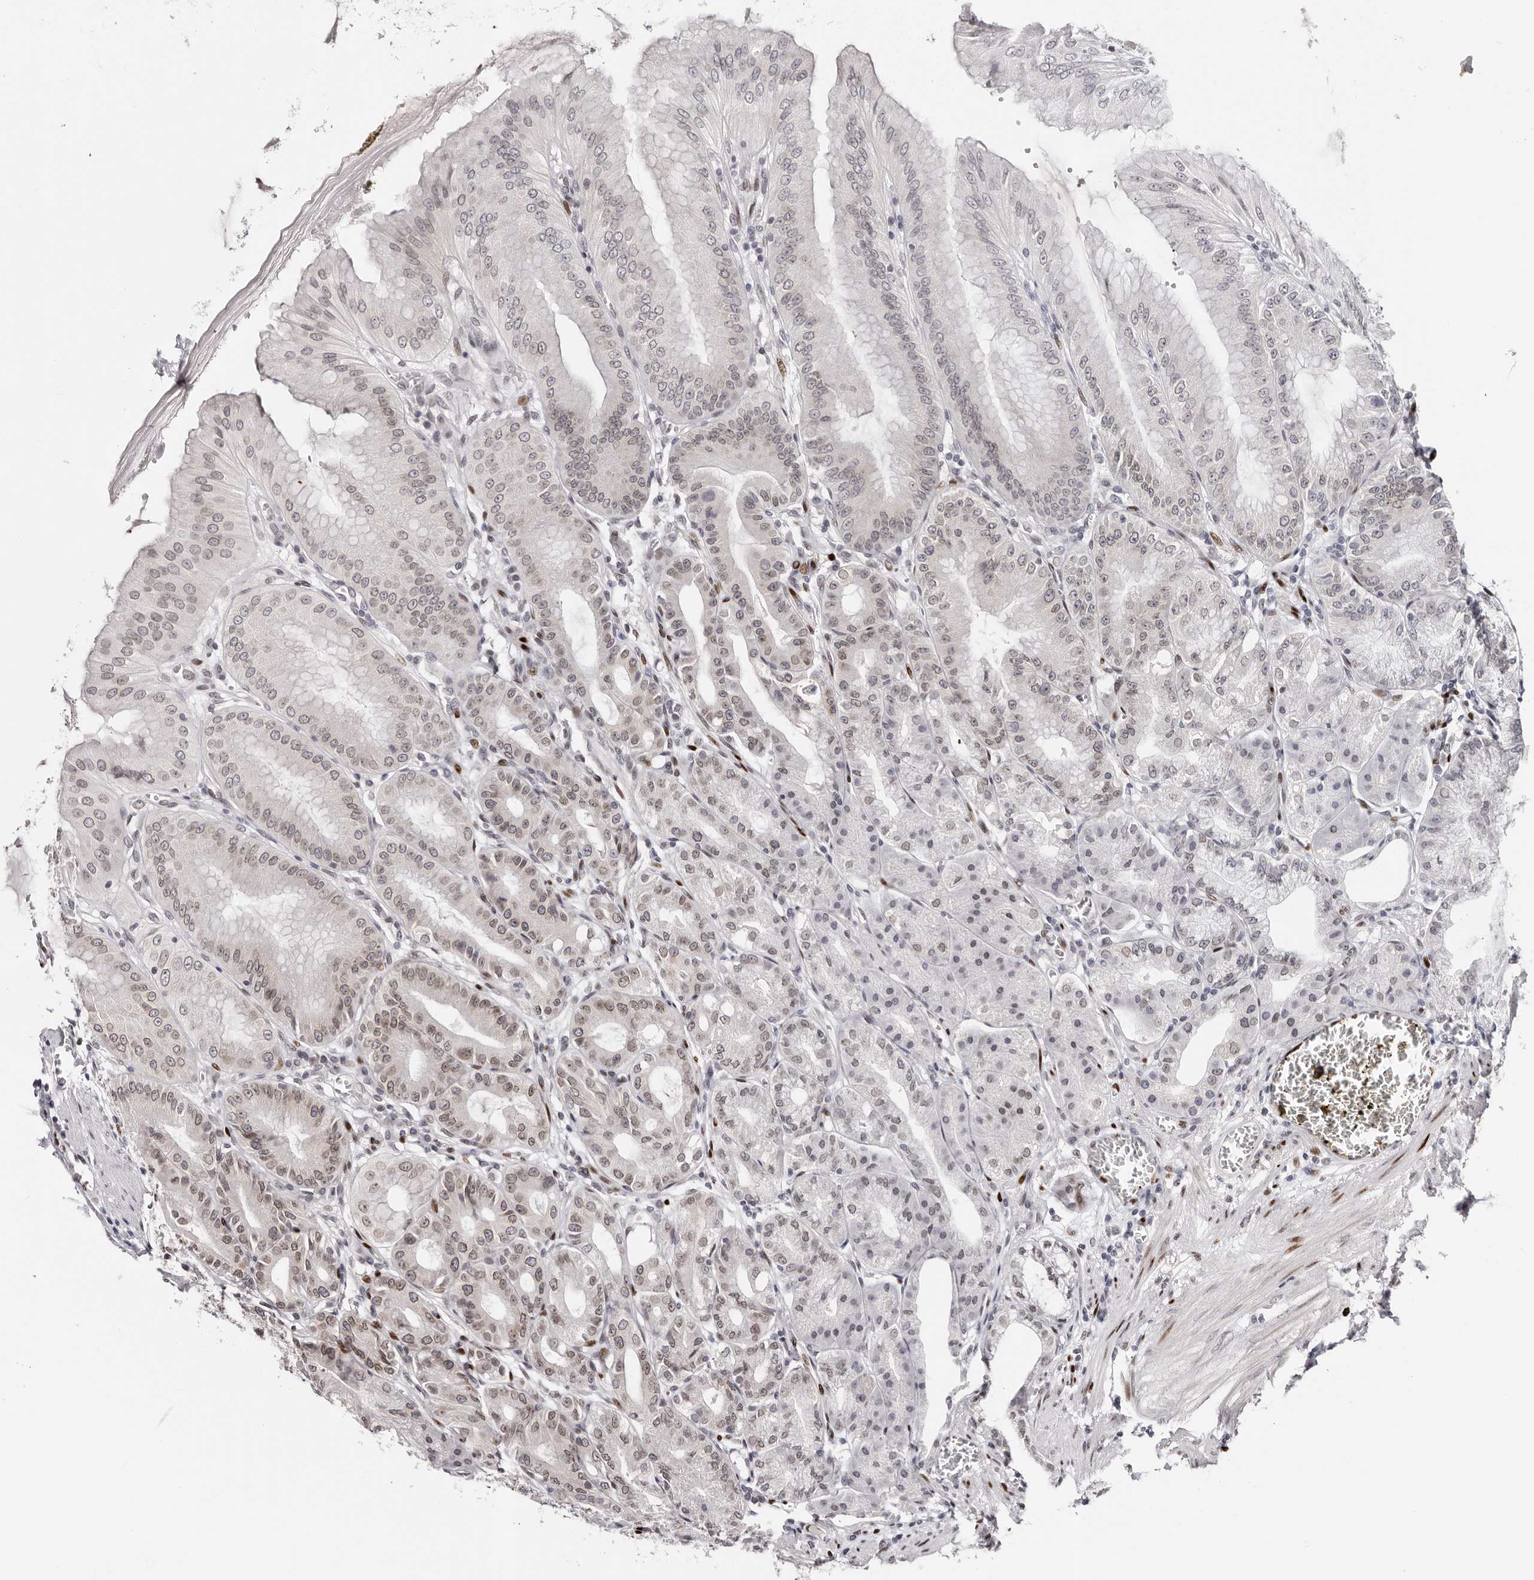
{"staining": {"intensity": "moderate", "quantity": "25%-75%", "location": "cytoplasmic/membranous,nuclear"}, "tissue": "stomach", "cell_type": "Glandular cells", "image_type": "normal", "snomed": [{"axis": "morphology", "description": "Normal tissue, NOS"}, {"axis": "topography", "description": "Stomach, lower"}], "caption": "Immunohistochemical staining of unremarkable human stomach shows 25%-75% levels of moderate cytoplasmic/membranous,nuclear protein staining in approximately 25%-75% of glandular cells.", "gene": "NUP153", "patient": {"sex": "male", "age": 71}}